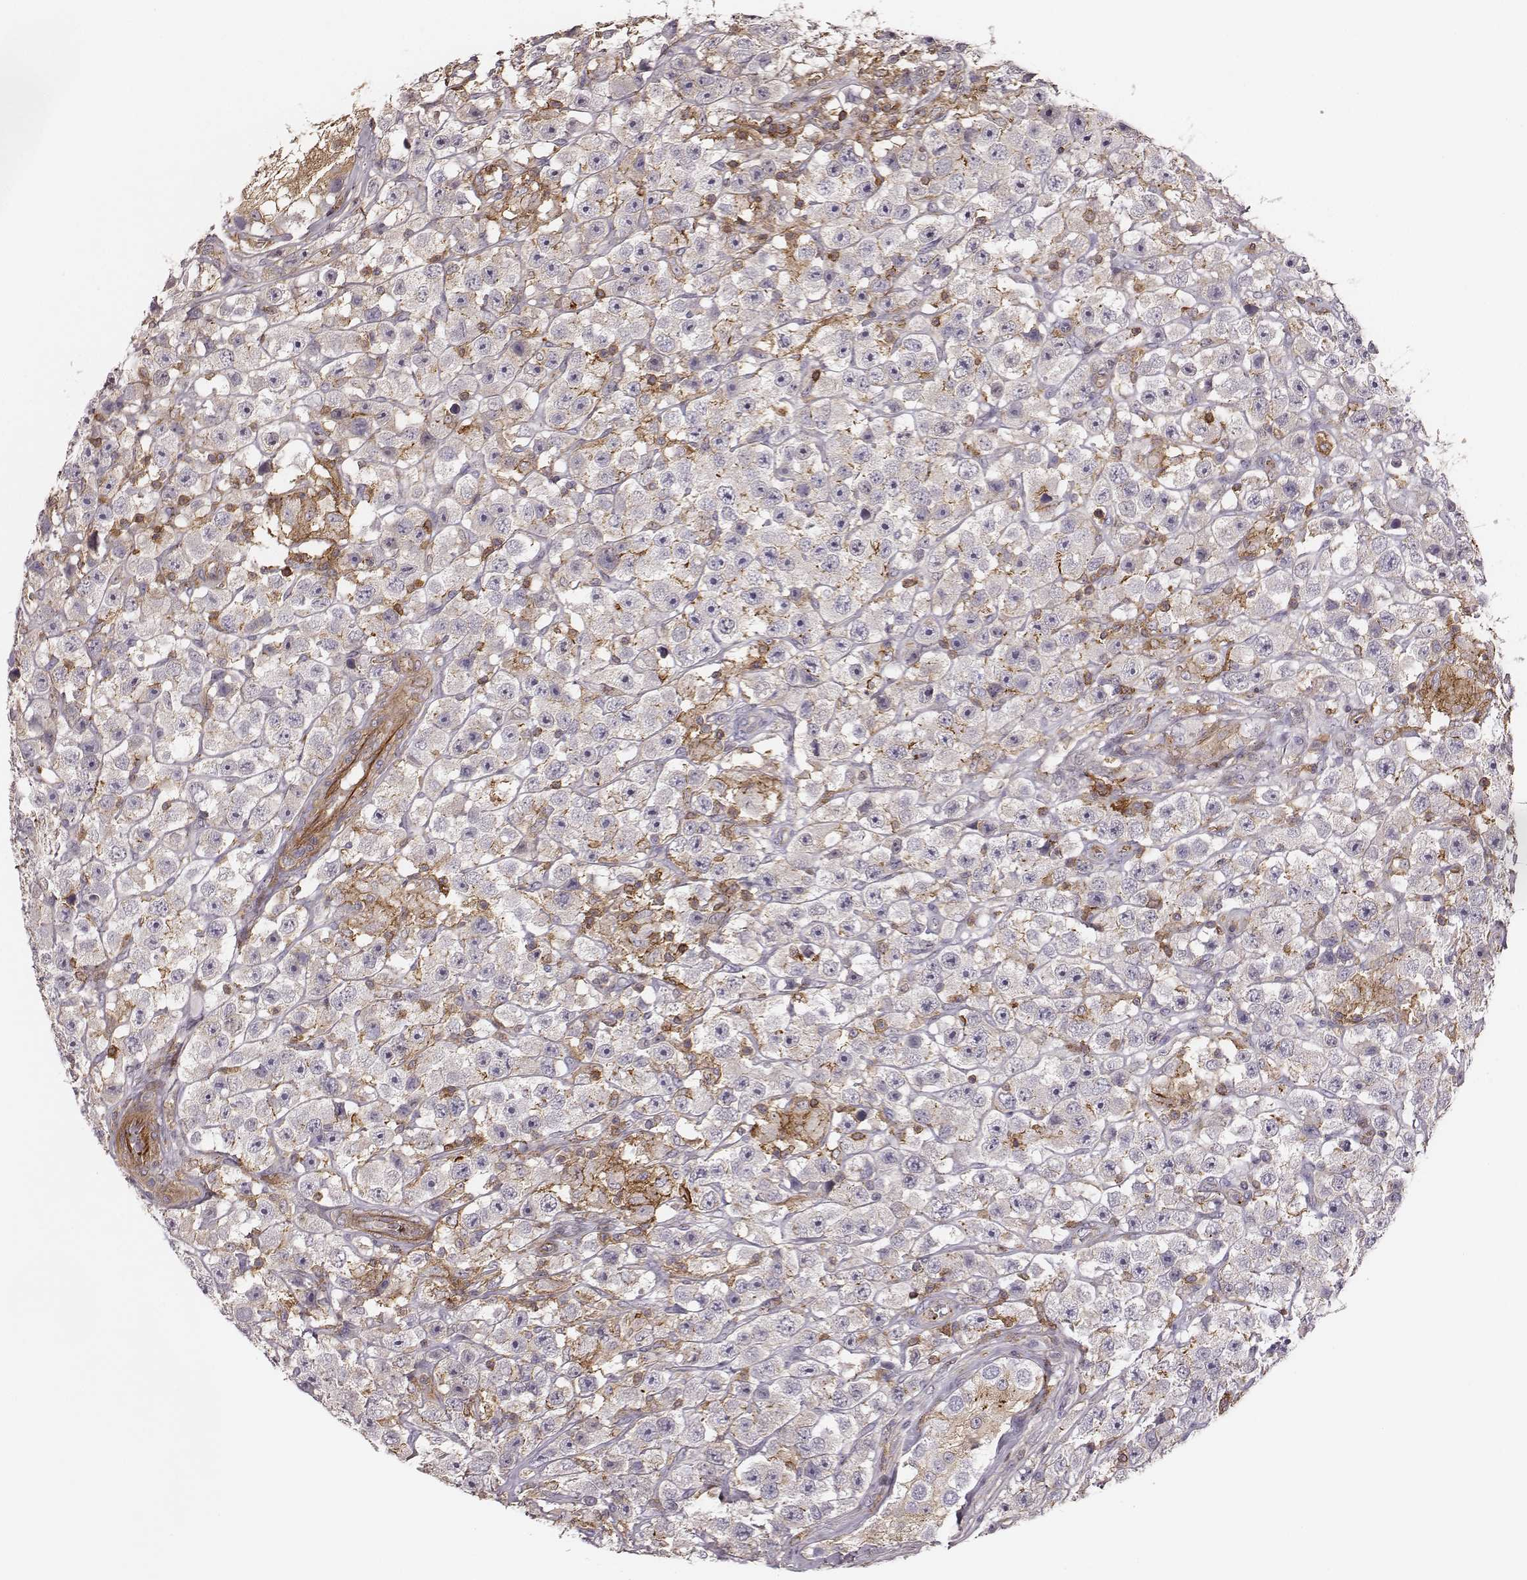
{"staining": {"intensity": "moderate", "quantity": "<25%", "location": "cytoplasmic/membranous"}, "tissue": "testis cancer", "cell_type": "Tumor cells", "image_type": "cancer", "snomed": [{"axis": "morphology", "description": "Seminoma, NOS"}, {"axis": "topography", "description": "Testis"}], "caption": "This histopathology image demonstrates seminoma (testis) stained with immunohistochemistry (IHC) to label a protein in brown. The cytoplasmic/membranous of tumor cells show moderate positivity for the protein. Nuclei are counter-stained blue.", "gene": "ZYX", "patient": {"sex": "male", "age": 45}}